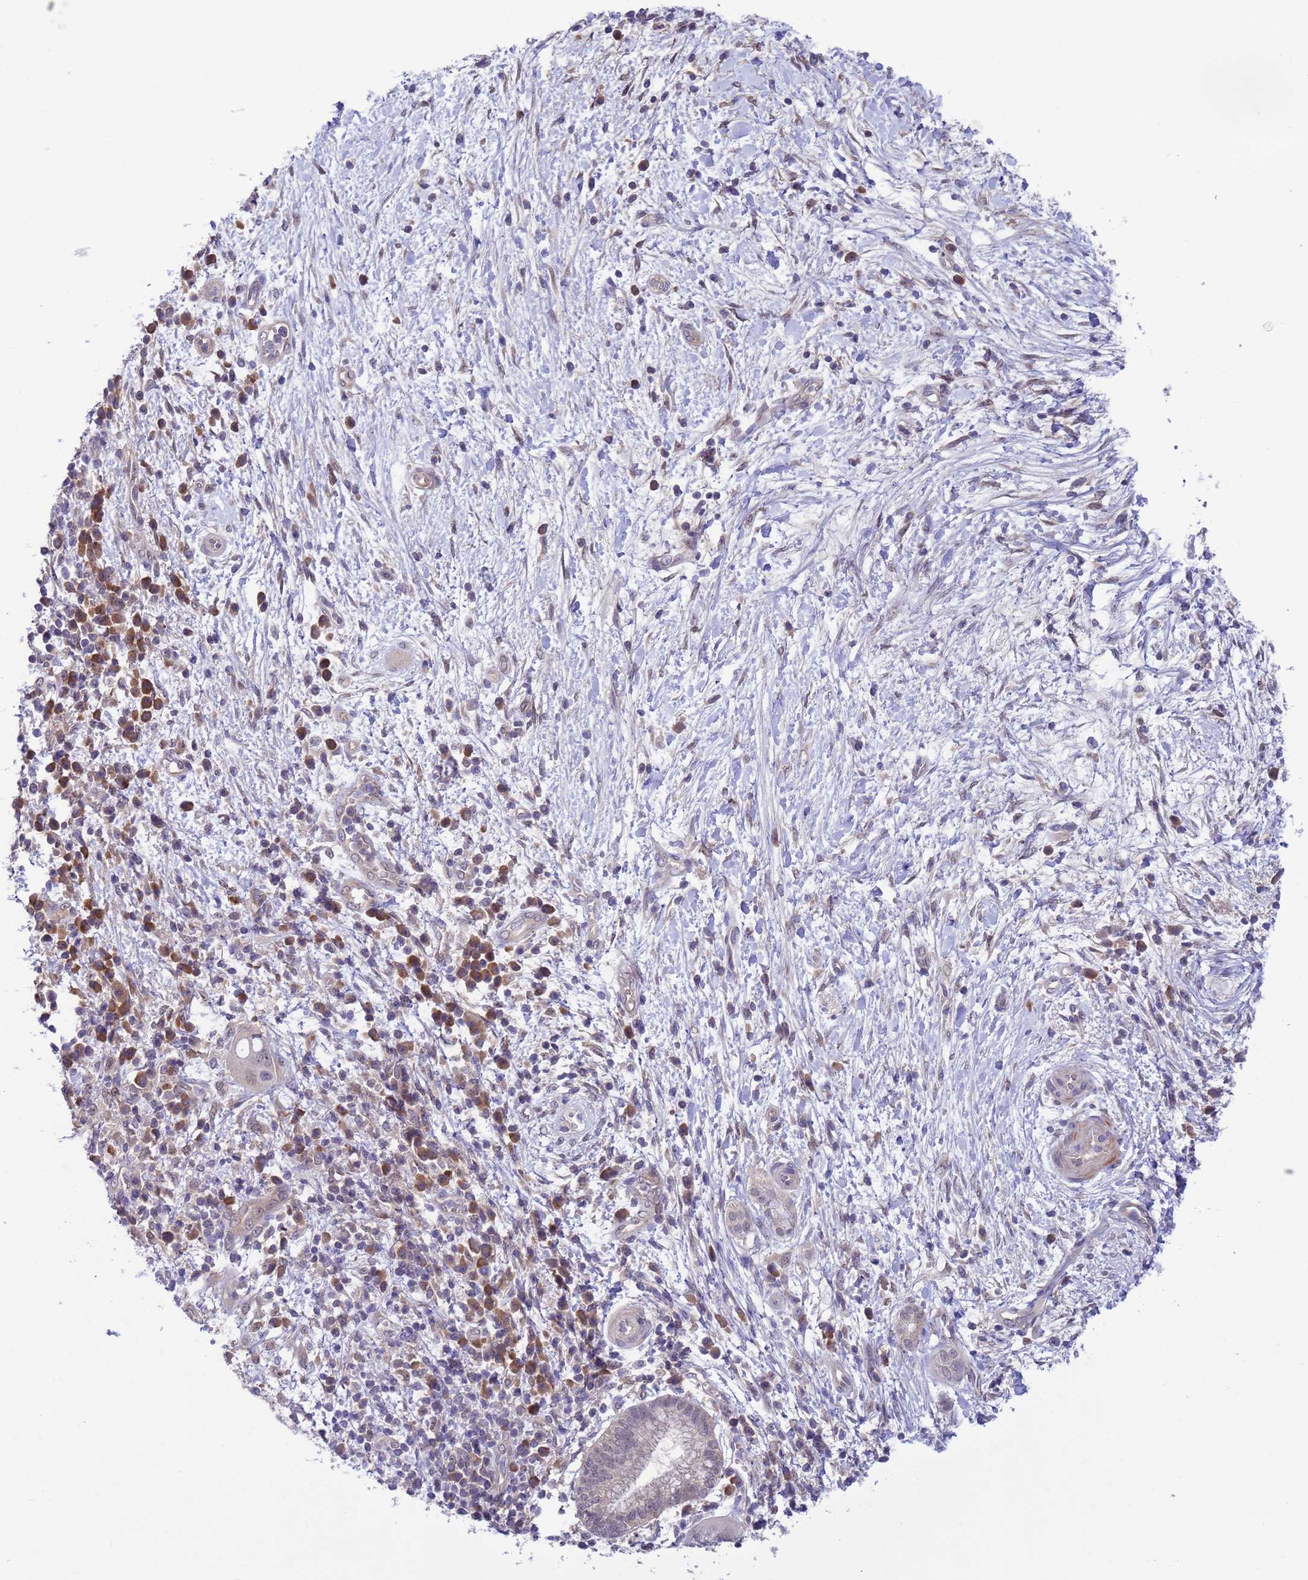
{"staining": {"intensity": "weak", "quantity": "25%-75%", "location": "cytoplasmic/membranous,nuclear"}, "tissue": "pancreatic cancer", "cell_type": "Tumor cells", "image_type": "cancer", "snomed": [{"axis": "morphology", "description": "Adenocarcinoma, NOS"}, {"axis": "topography", "description": "Pancreas"}], "caption": "Weak cytoplasmic/membranous and nuclear staining for a protein is present in about 25%-75% of tumor cells of pancreatic adenocarcinoma using immunohistochemistry.", "gene": "ZNF461", "patient": {"sex": "male", "age": 68}}